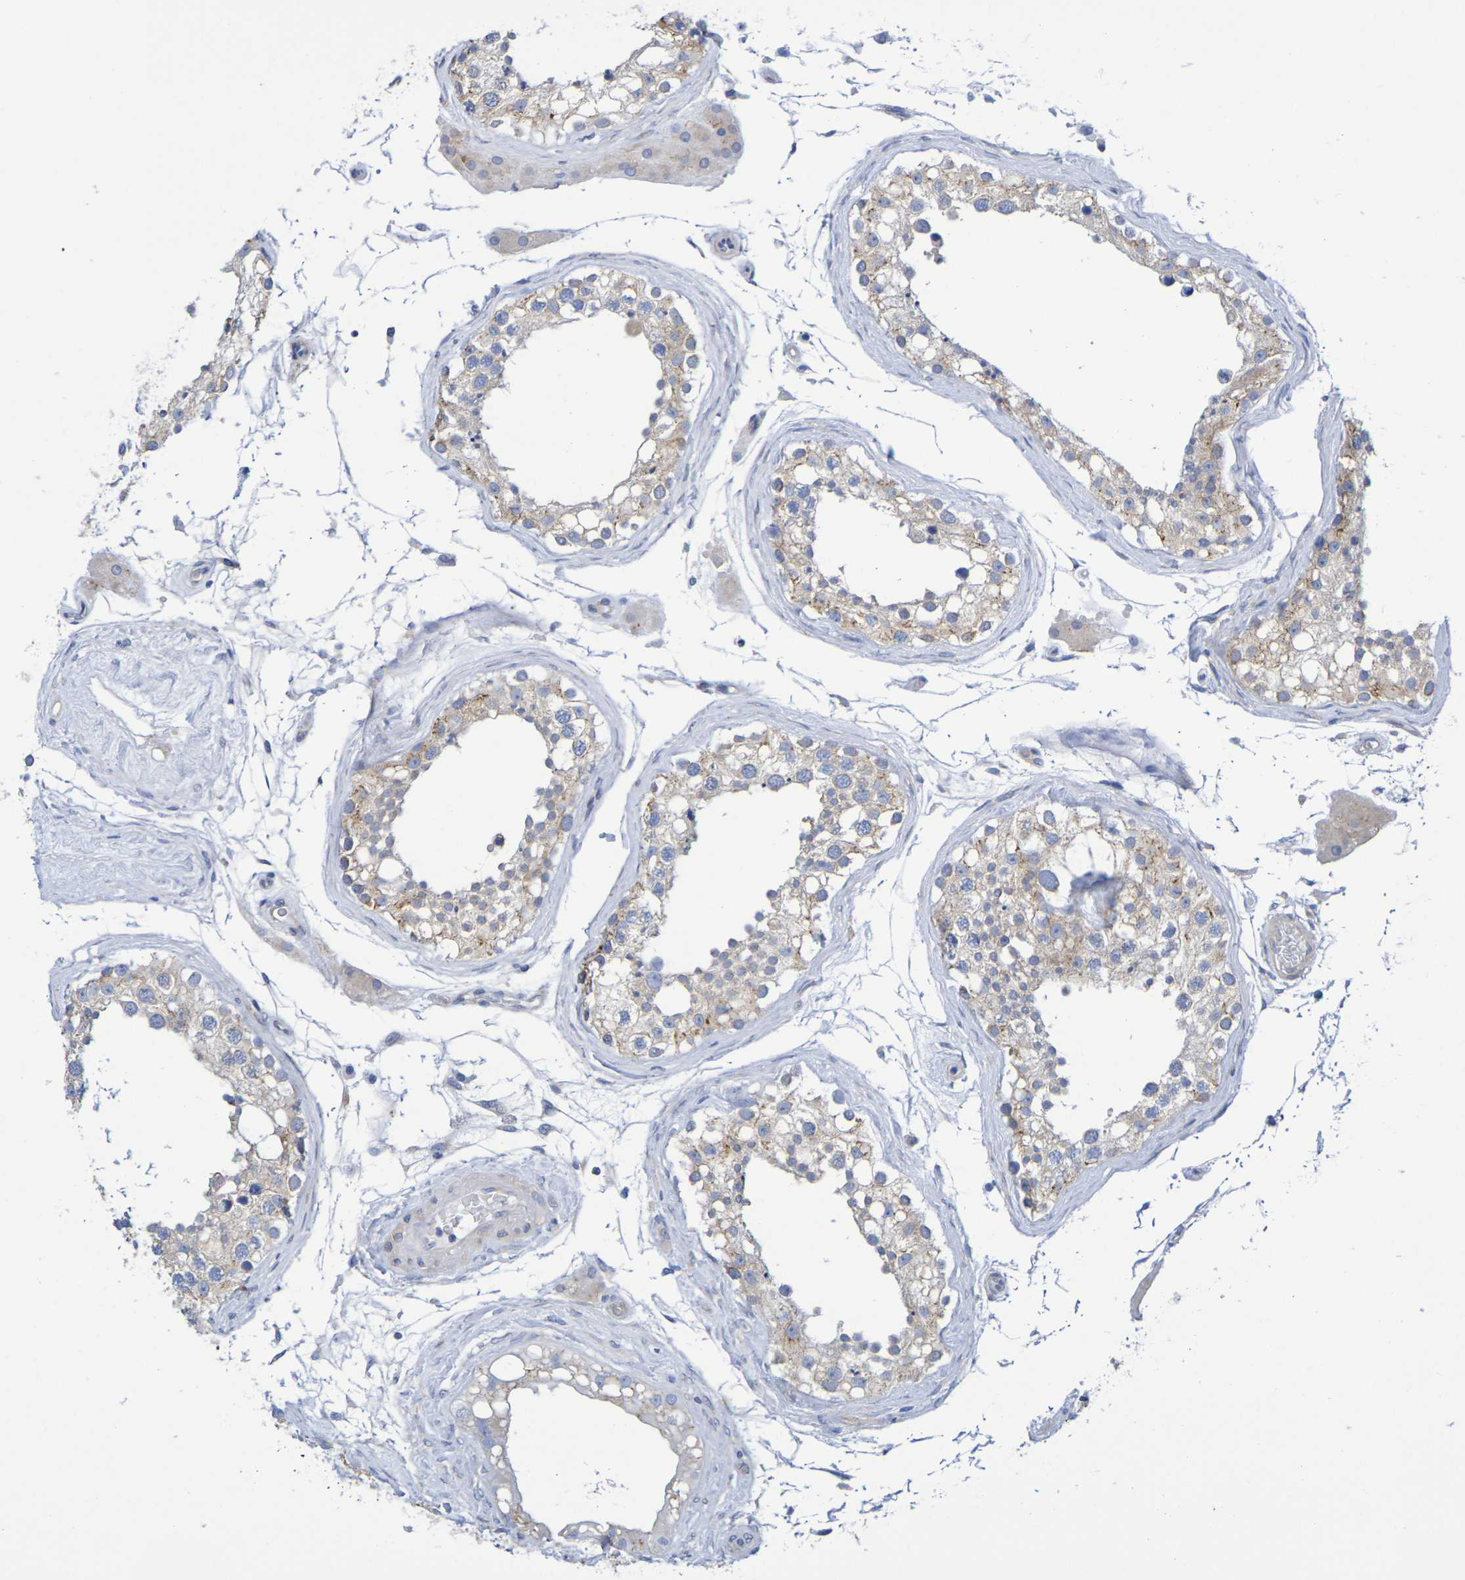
{"staining": {"intensity": "moderate", "quantity": ">75%", "location": "cytoplasmic/membranous"}, "tissue": "testis", "cell_type": "Cells in seminiferous ducts", "image_type": "normal", "snomed": [{"axis": "morphology", "description": "Normal tissue, NOS"}, {"axis": "topography", "description": "Testis"}], "caption": "This is an image of IHC staining of normal testis, which shows moderate staining in the cytoplasmic/membranous of cells in seminiferous ducts.", "gene": "TMCC3", "patient": {"sex": "male", "age": 68}}